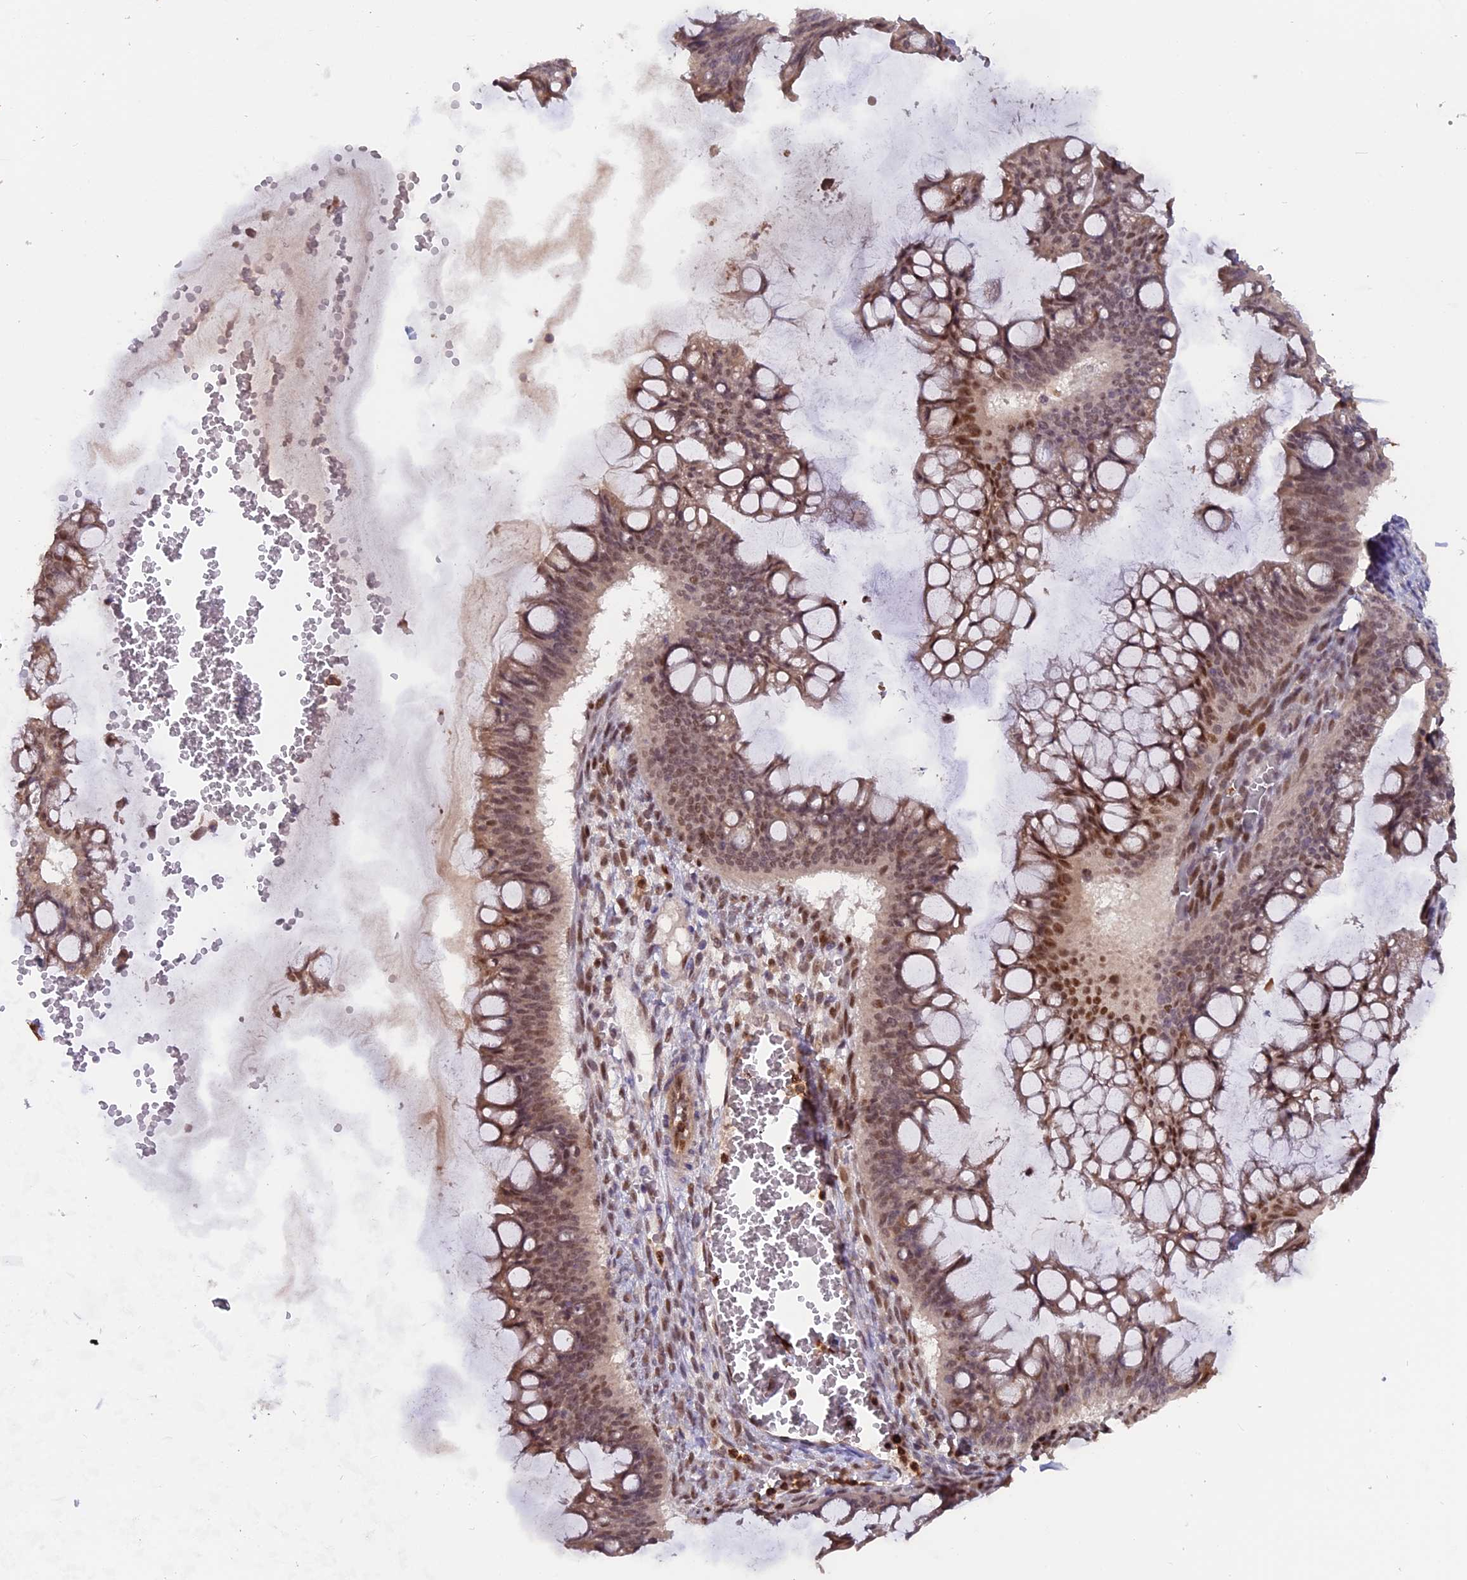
{"staining": {"intensity": "moderate", "quantity": ">75%", "location": "nuclear"}, "tissue": "ovarian cancer", "cell_type": "Tumor cells", "image_type": "cancer", "snomed": [{"axis": "morphology", "description": "Cystadenocarcinoma, mucinous, NOS"}, {"axis": "topography", "description": "Ovary"}], "caption": "About >75% of tumor cells in human mucinous cystadenocarcinoma (ovarian) demonstrate moderate nuclear protein staining as visualized by brown immunohistochemical staining.", "gene": "FAM118B", "patient": {"sex": "female", "age": 73}}